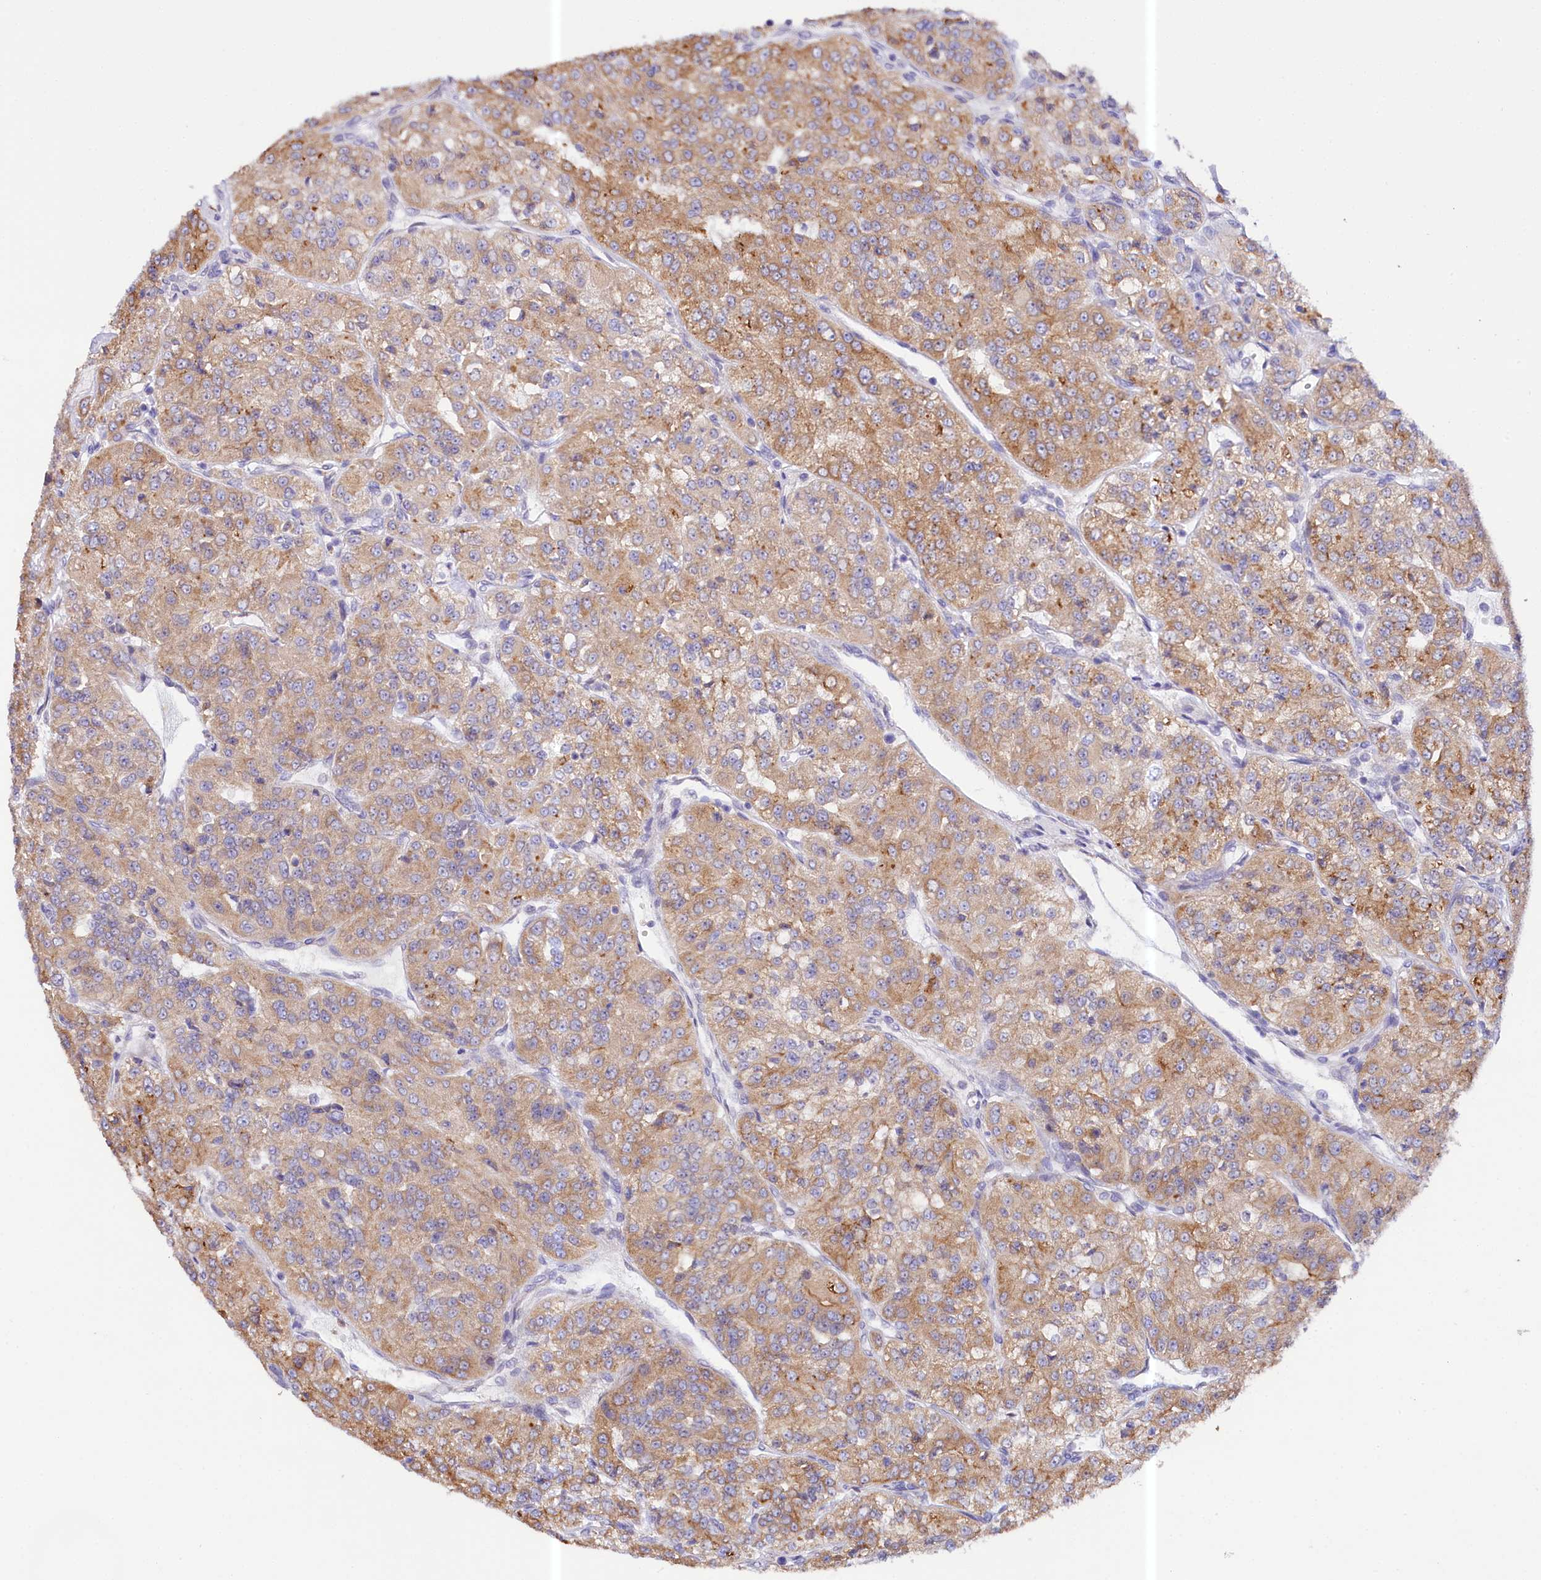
{"staining": {"intensity": "moderate", "quantity": ">75%", "location": "cytoplasmic/membranous"}, "tissue": "renal cancer", "cell_type": "Tumor cells", "image_type": "cancer", "snomed": [{"axis": "morphology", "description": "Adenocarcinoma, NOS"}, {"axis": "topography", "description": "Kidney"}], "caption": "The photomicrograph shows a brown stain indicating the presence of a protein in the cytoplasmic/membranous of tumor cells in renal adenocarcinoma.", "gene": "CEP295", "patient": {"sex": "female", "age": 63}}